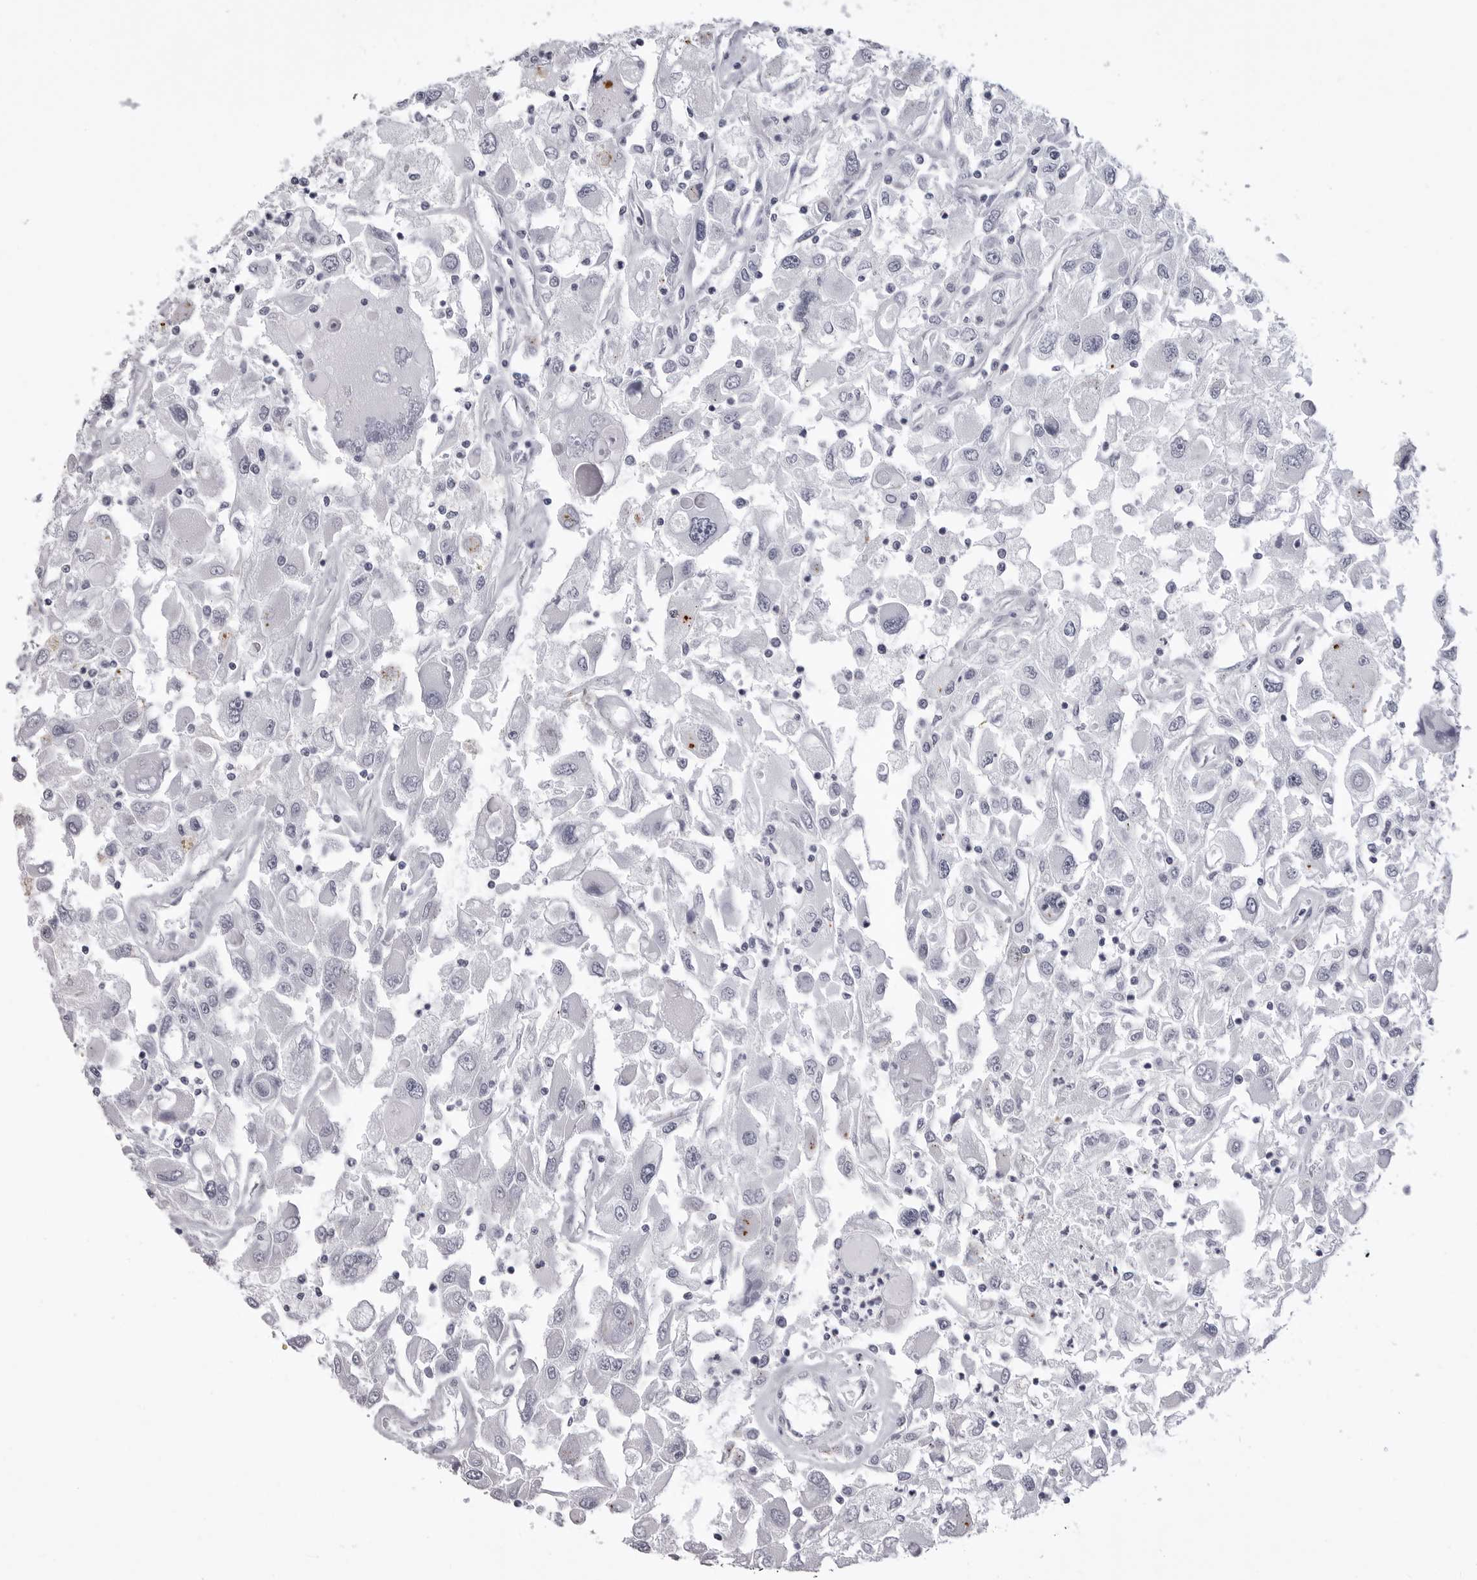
{"staining": {"intensity": "negative", "quantity": "none", "location": "none"}, "tissue": "renal cancer", "cell_type": "Tumor cells", "image_type": "cancer", "snomed": [{"axis": "morphology", "description": "Adenocarcinoma, NOS"}, {"axis": "topography", "description": "Kidney"}], "caption": "This image is of adenocarcinoma (renal) stained with IHC to label a protein in brown with the nuclei are counter-stained blue. There is no staining in tumor cells.", "gene": "LGALS4", "patient": {"sex": "female", "age": 52}}